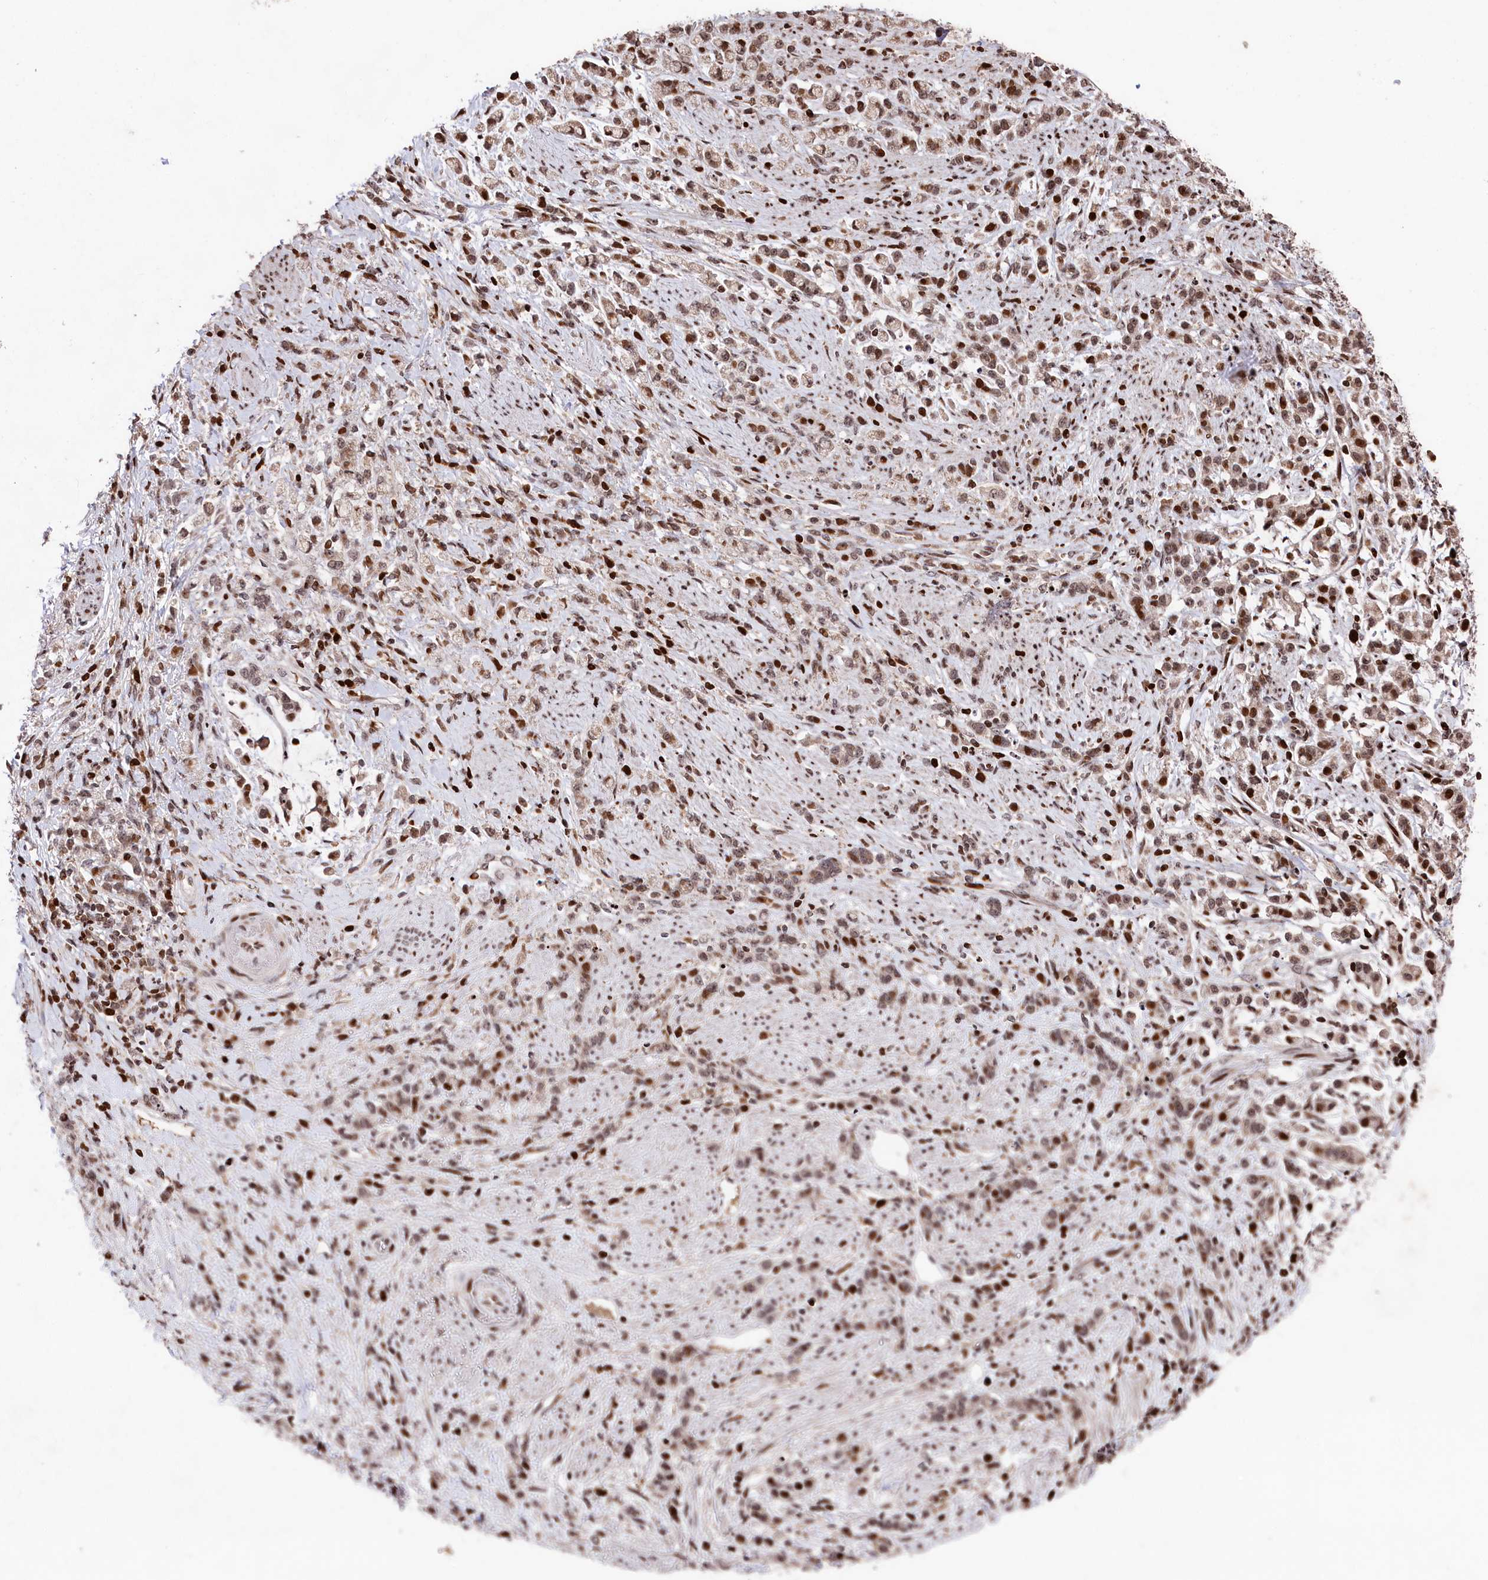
{"staining": {"intensity": "moderate", "quantity": ">75%", "location": "nuclear"}, "tissue": "stomach cancer", "cell_type": "Tumor cells", "image_type": "cancer", "snomed": [{"axis": "morphology", "description": "Adenocarcinoma, NOS"}, {"axis": "topography", "description": "Stomach"}], "caption": "Stomach cancer tissue shows moderate nuclear staining in approximately >75% of tumor cells, visualized by immunohistochemistry.", "gene": "MCF2L2", "patient": {"sex": "female", "age": 60}}